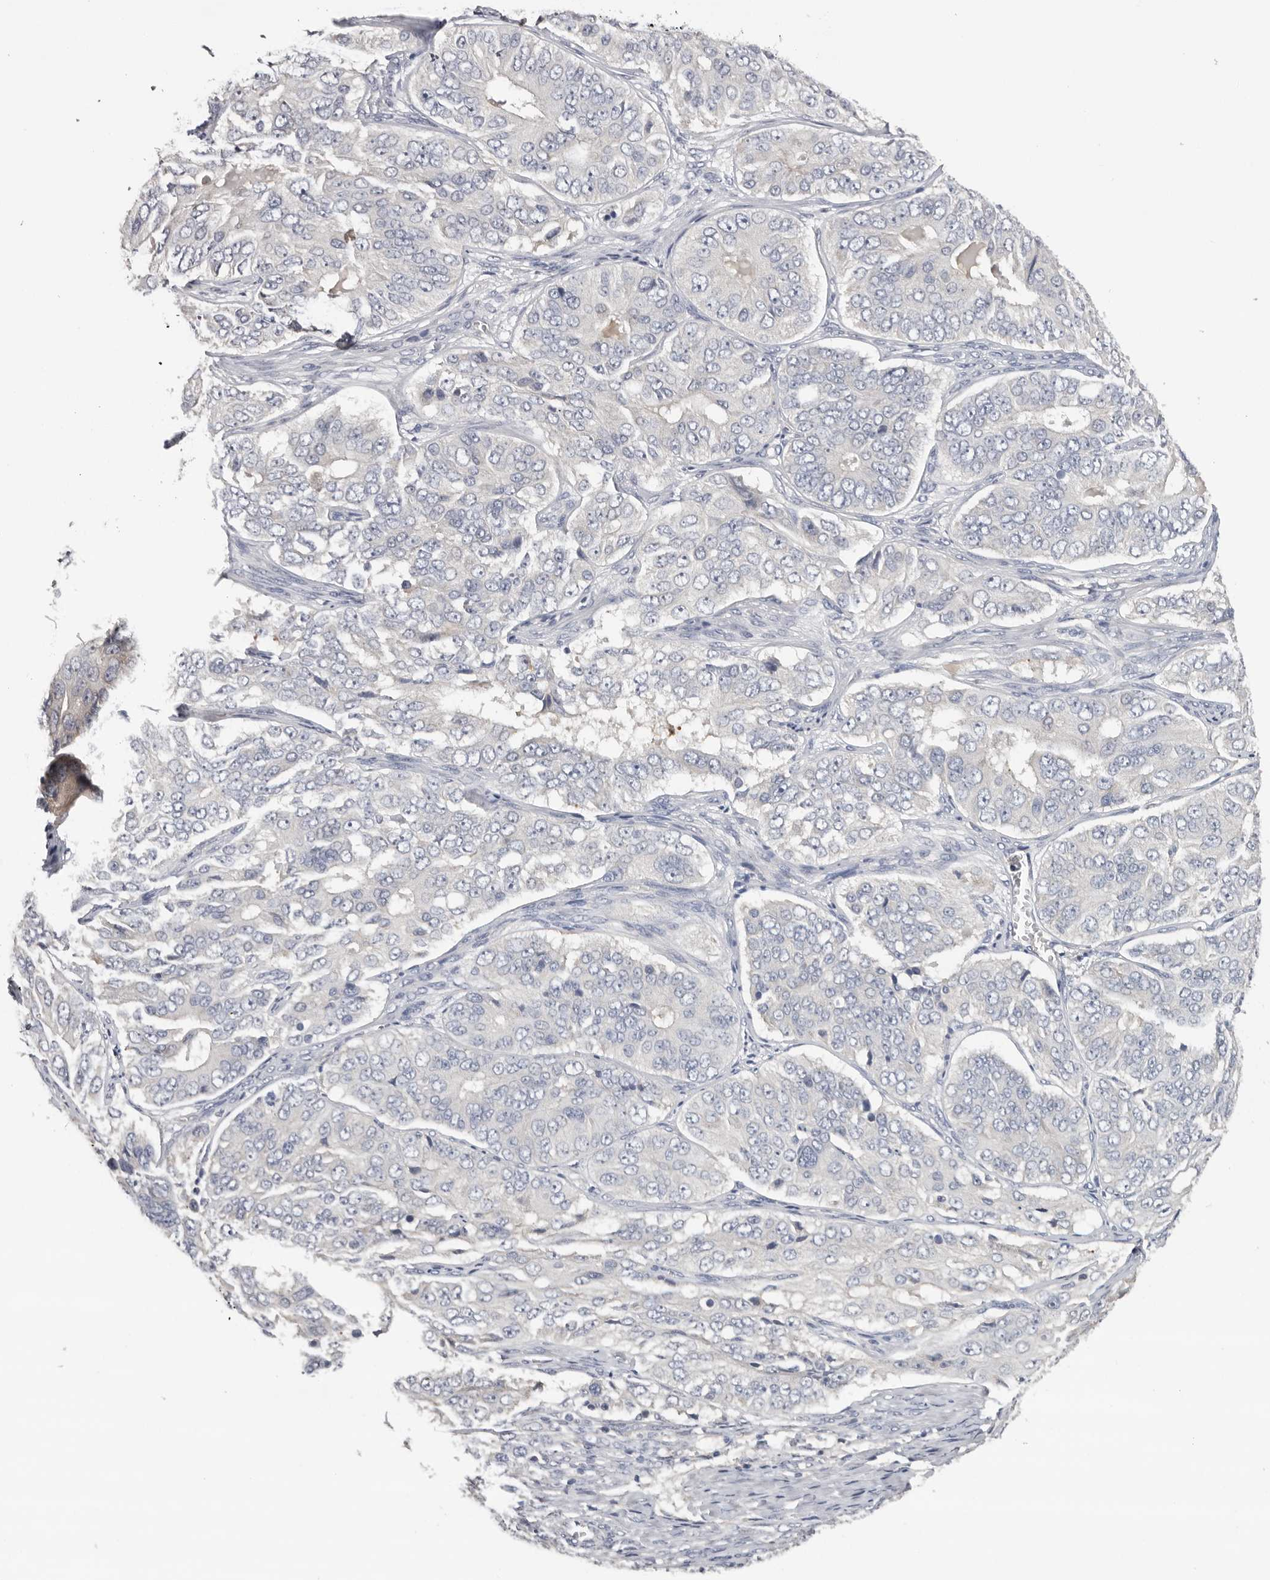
{"staining": {"intensity": "negative", "quantity": "none", "location": "none"}, "tissue": "ovarian cancer", "cell_type": "Tumor cells", "image_type": "cancer", "snomed": [{"axis": "morphology", "description": "Carcinoma, endometroid"}, {"axis": "topography", "description": "Ovary"}], "caption": "Ovarian endometroid carcinoma was stained to show a protein in brown. There is no significant staining in tumor cells.", "gene": "KIF2B", "patient": {"sex": "female", "age": 51}}